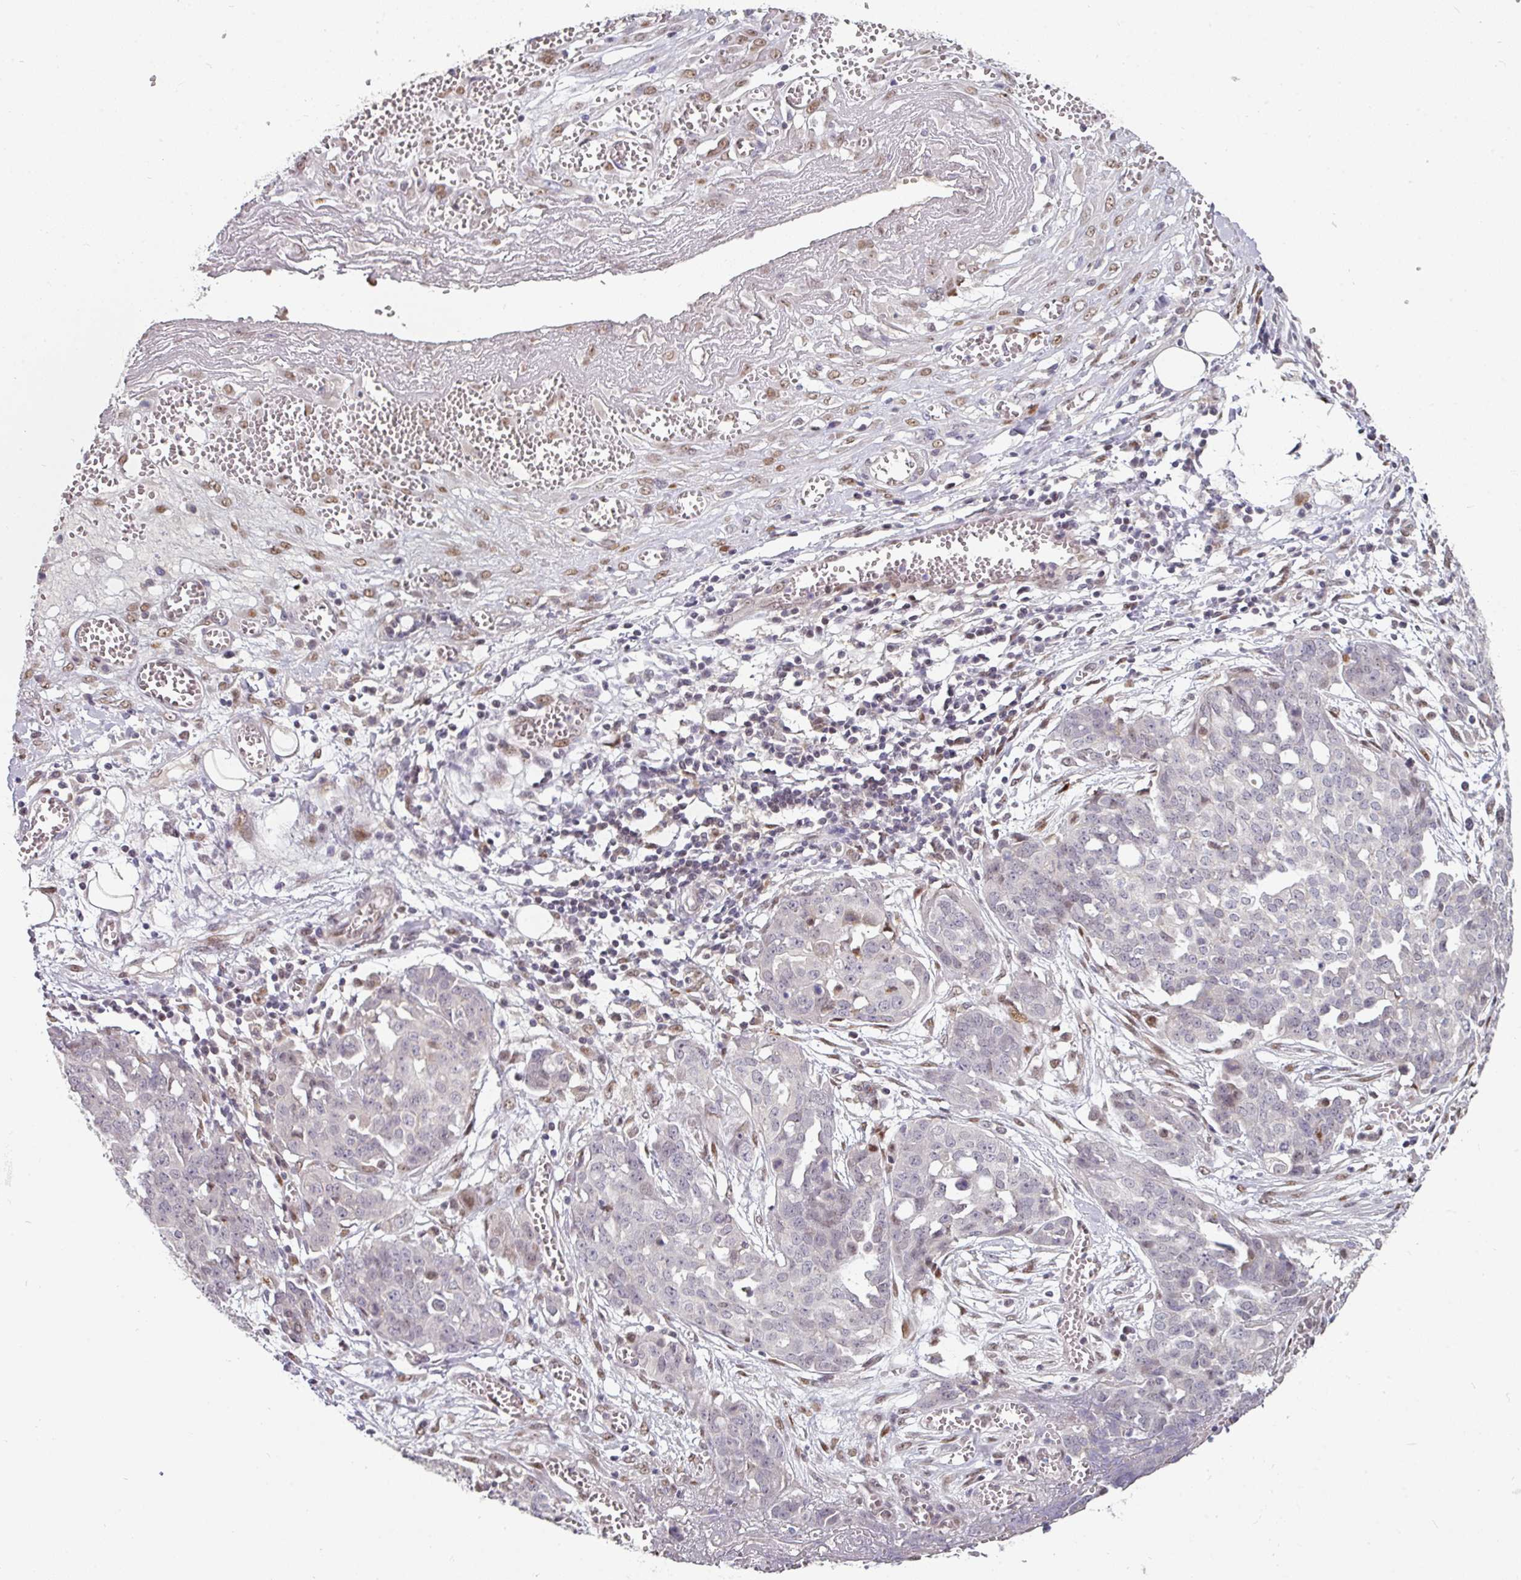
{"staining": {"intensity": "weak", "quantity": "<25%", "location": "nuclear"}, "tissue": "ovarian cancer", "cell_type": "Tumor cells", "image_type": "cancer", "snomed": [{"axis": "morphology", "description": "Cystadenocarcinoma, serous, NOS"}, {"axis": "topography", "description": "Soft tissue"}, {"axis": "topography", "description": "Ovary"}], "caption": "Immunohistochemistry (IHC) micrograph of human ovarian serous cystadenocarcinoma stained for a protein (brown), which displays no expression in tumor cells.", "gene": "SWSAP1", "patient": {"sex": "female", "age": 57}}